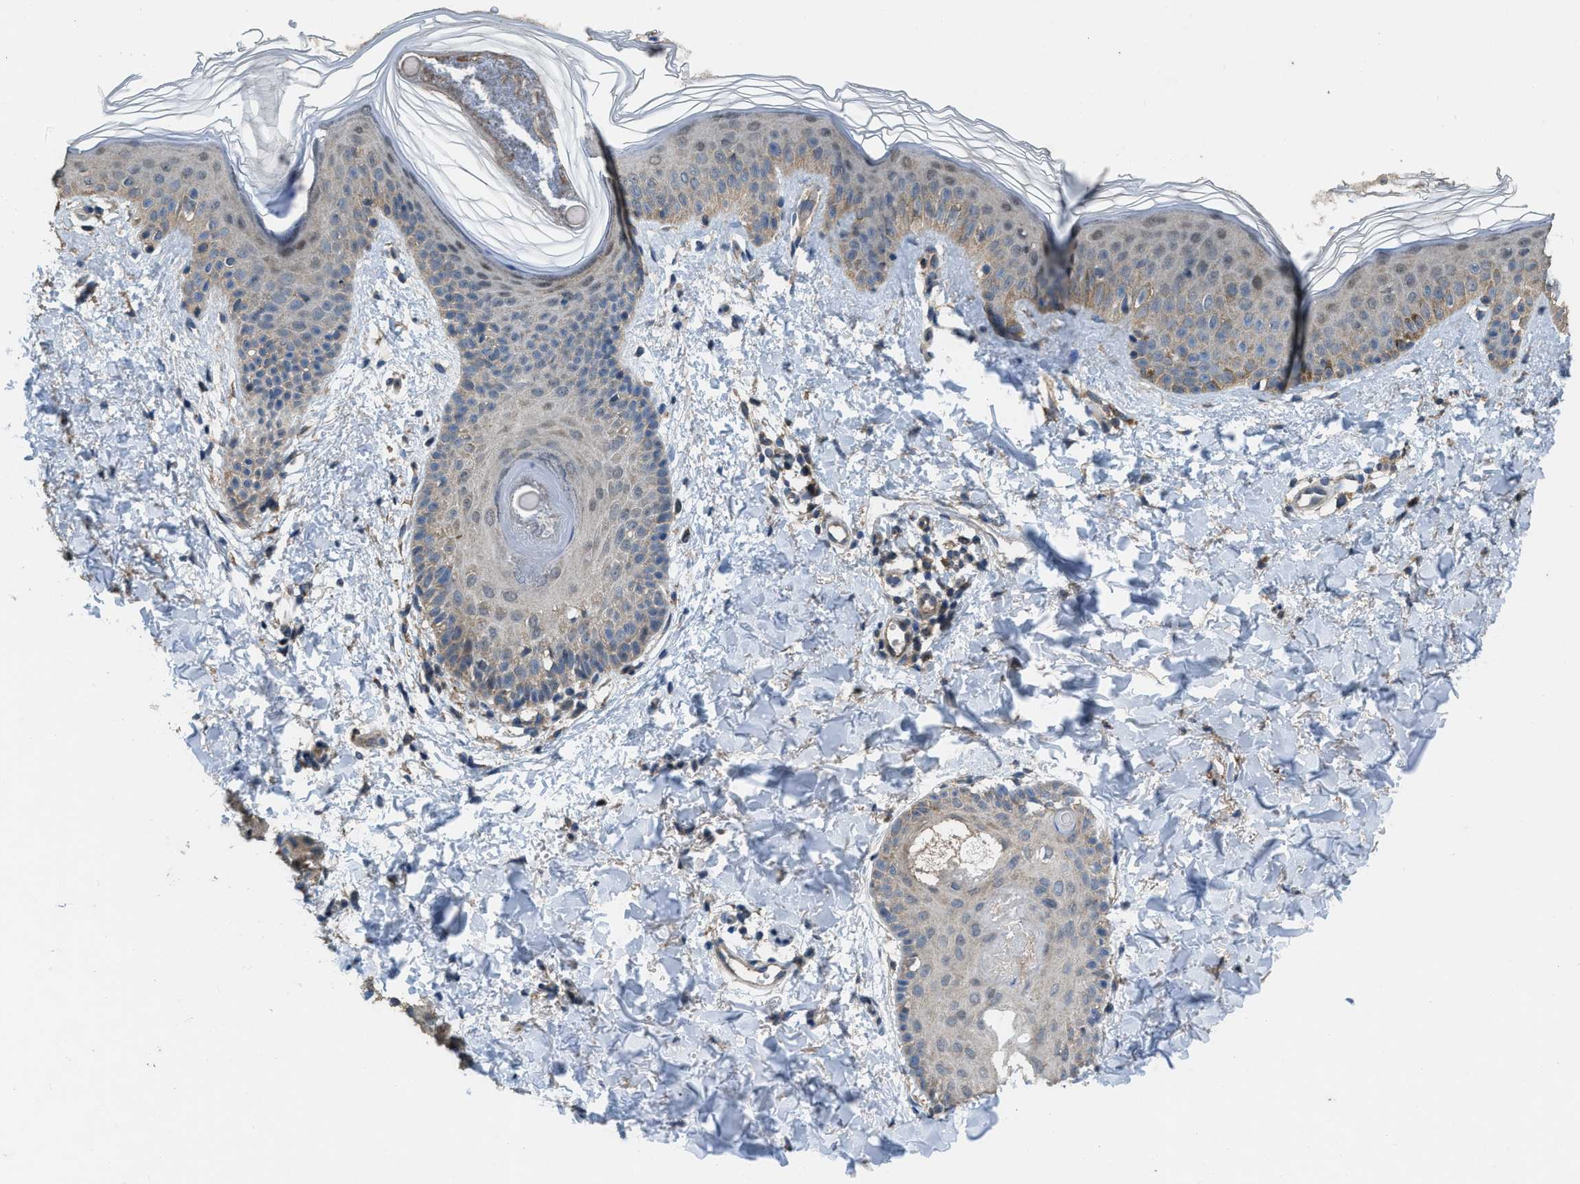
{"staining": {"intensity": "weak", "quantity": ">75%", "location": "cytoplasmic/membranous"}, "tissue": "skin", "cell_type": "Fibroblasts", "image_type": "normal", "snomed": [{"axis": "morphology", "description": "Normal tissue, NOS"}, {"axis": "topography", "description": "Skin"}], "caption": "Skin was stained to show a protein in brown. There is low levels of weak cytoplasmic/membranous staining in approximately >75% of fibroblasts. Ihc stains the protein in brown and the nuclei are stained blue.", "gene": "ARL6", "patient": {"sex": "male", "age": 40}}